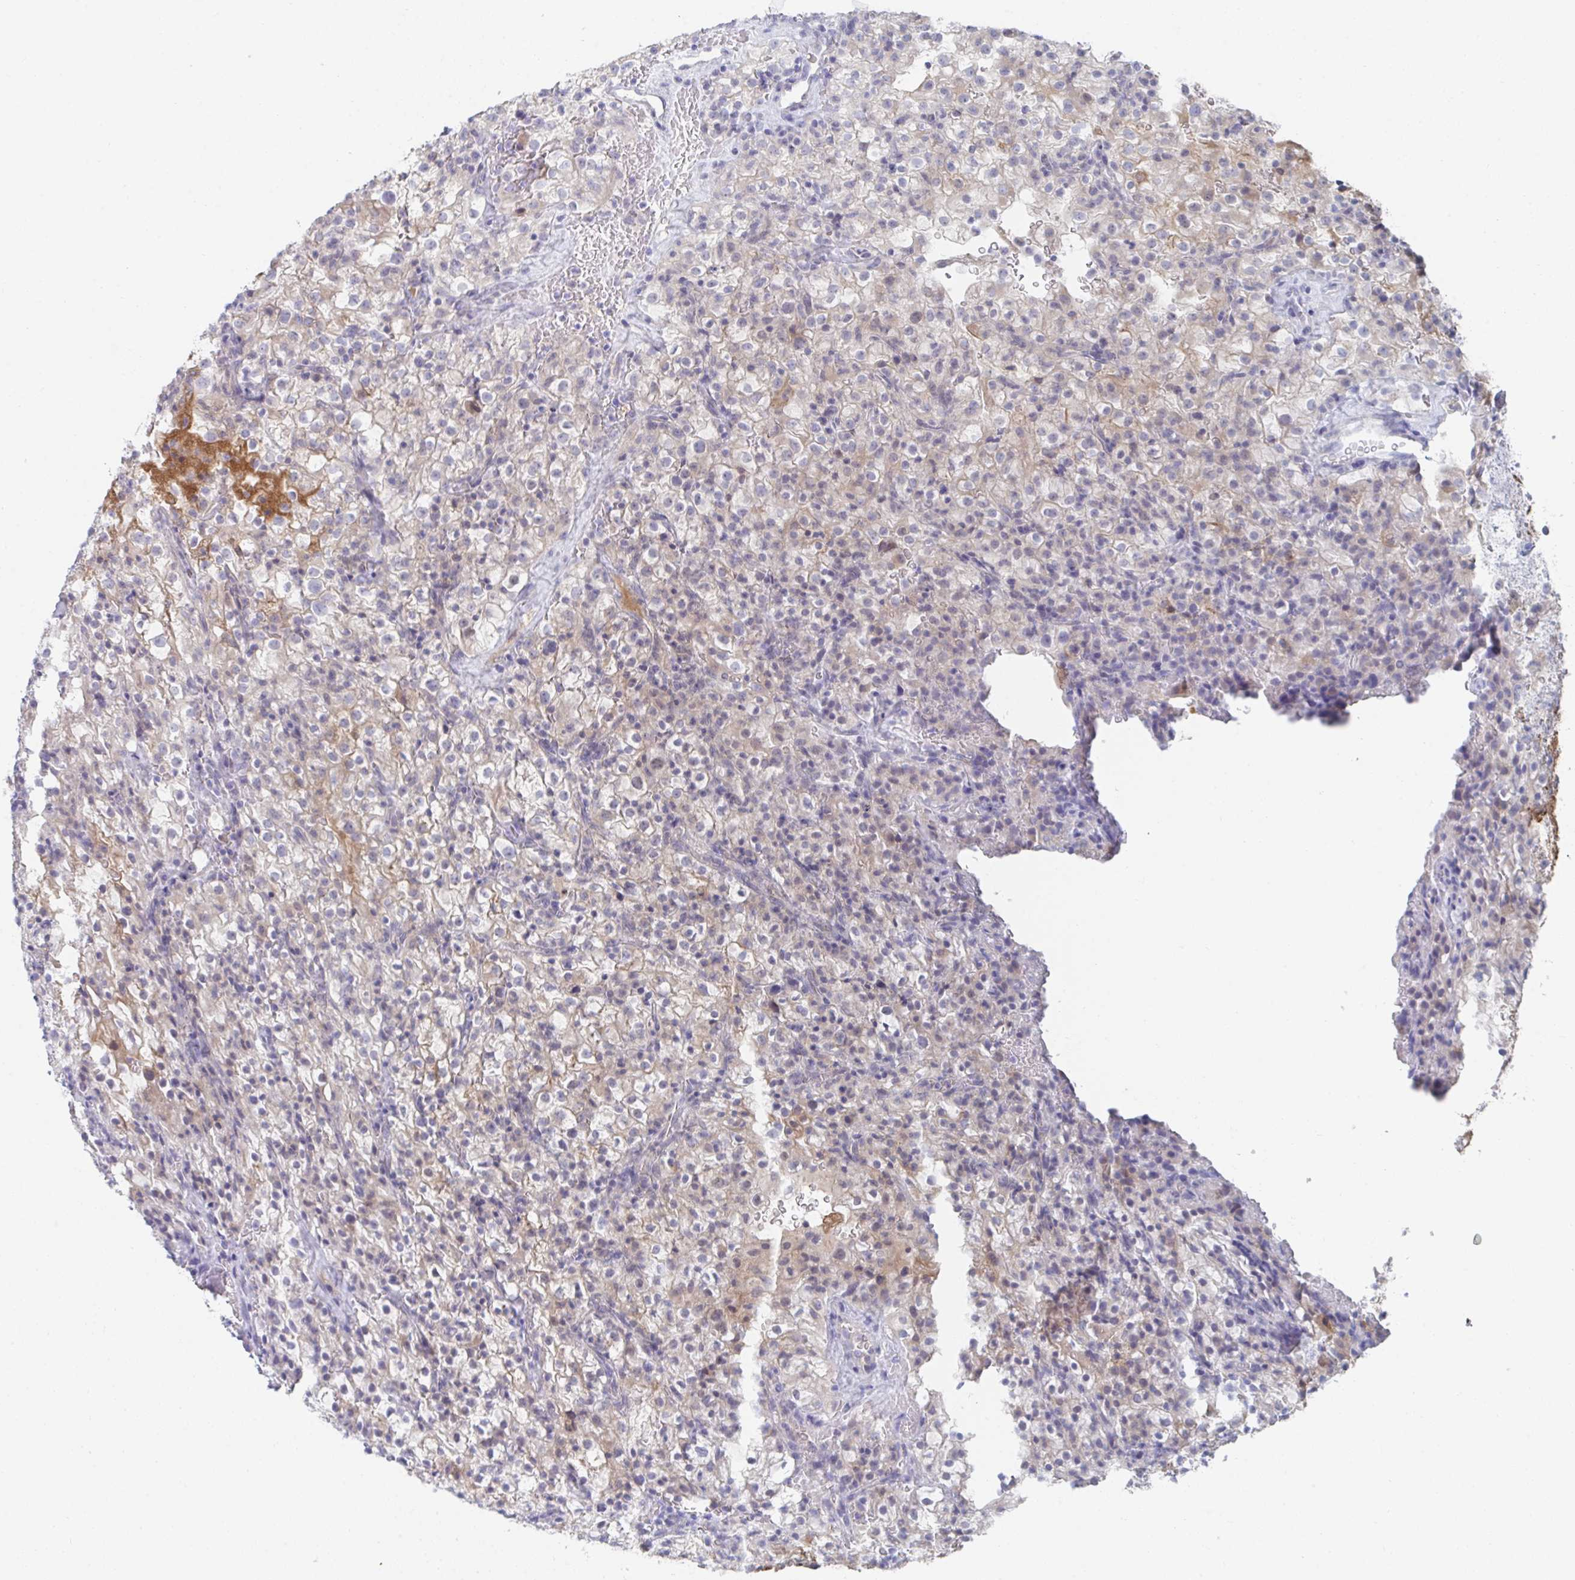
{"staining": {"intensity": "negative", "quantity": "none", "location": "none"}, "tissue": "renal cancer", "cell_type": "Tumor cells", "image_type": "cancer", "snomed": [{"axis": "morphology", "description": "Adenocarcinoma, NOS"}, {"axis": "topography", "description": "Kidney"}], "caption": "Immunohistochemistry (IHC) histopathology image of neoplastic tissue: renal cancer (adenocarcinoma) stained with DAB reveals no significant protein expression in tumor cells.", "gene": "TNFAIP6", "patient": {"sex": "female", "age": 74}}